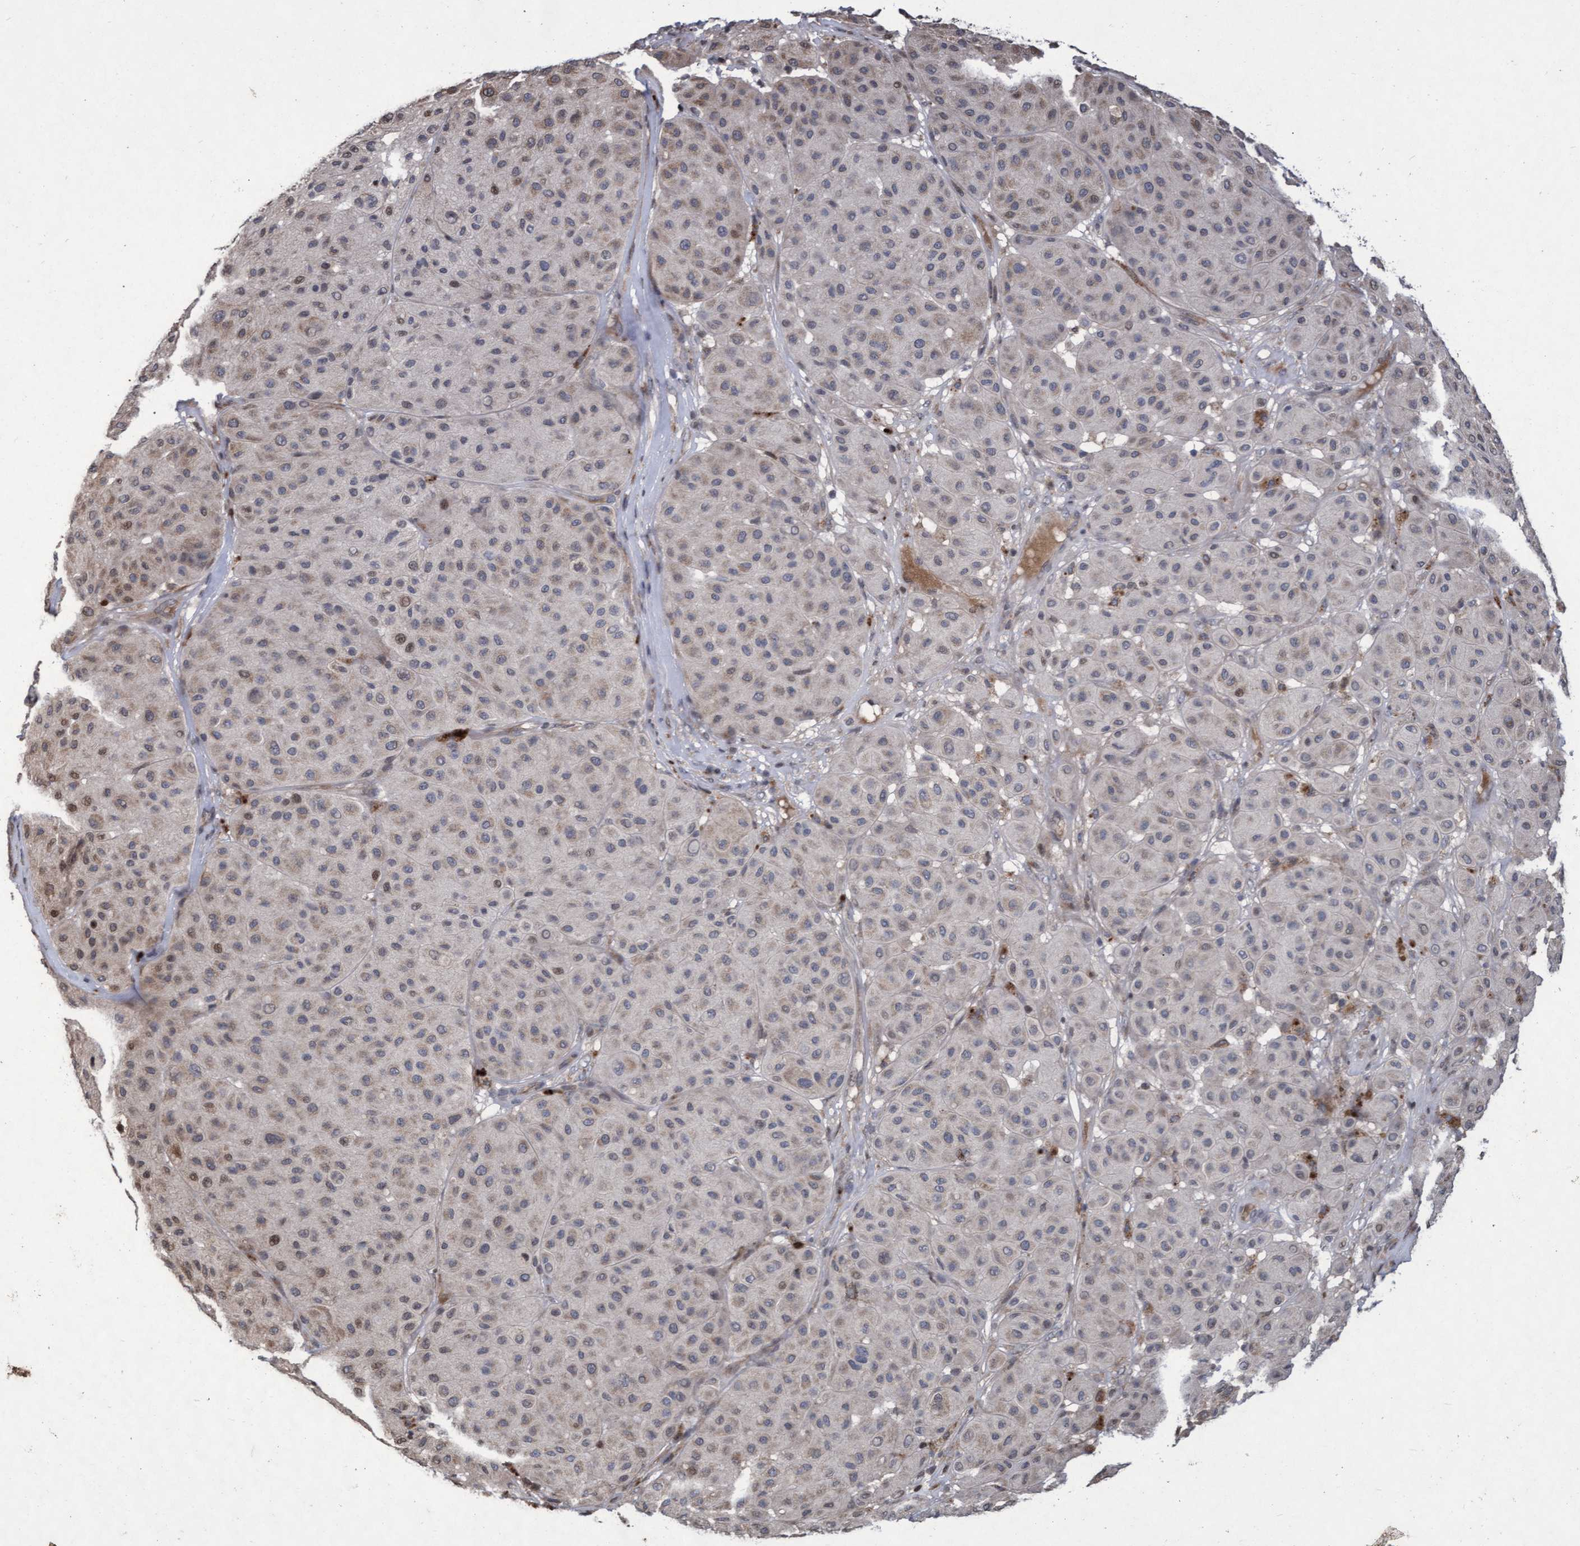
{"staining": {"intensity": "moderate", "quantity": "<25%", "location": "cytoplasmic/membranous,nuclear"}, "tissue": "melanoma", "cell_type": "Tumor cells", "image_type": "cancer", "snomed": [{"axis": "morphology", "description": "Normal tissue, NOS"}, {"axis": "morphology", "description": "Malignant melanoma, Metastatic site"}, {"axis": "topography", "description": "Skin"}], "caption": "Protein expression analysis of melanoma exhibits moderate cytoplasmic/membranous and nuclear staining in approximately <25% of tumor cells. Using DAB (3,3'-diaminobenzidine) (brown) and hematoxylin (blue) stains, captured at high magnification using brightfield microscopy.", "gene": "KCNC2", "patient": {"sex": "male", "age": 41}}